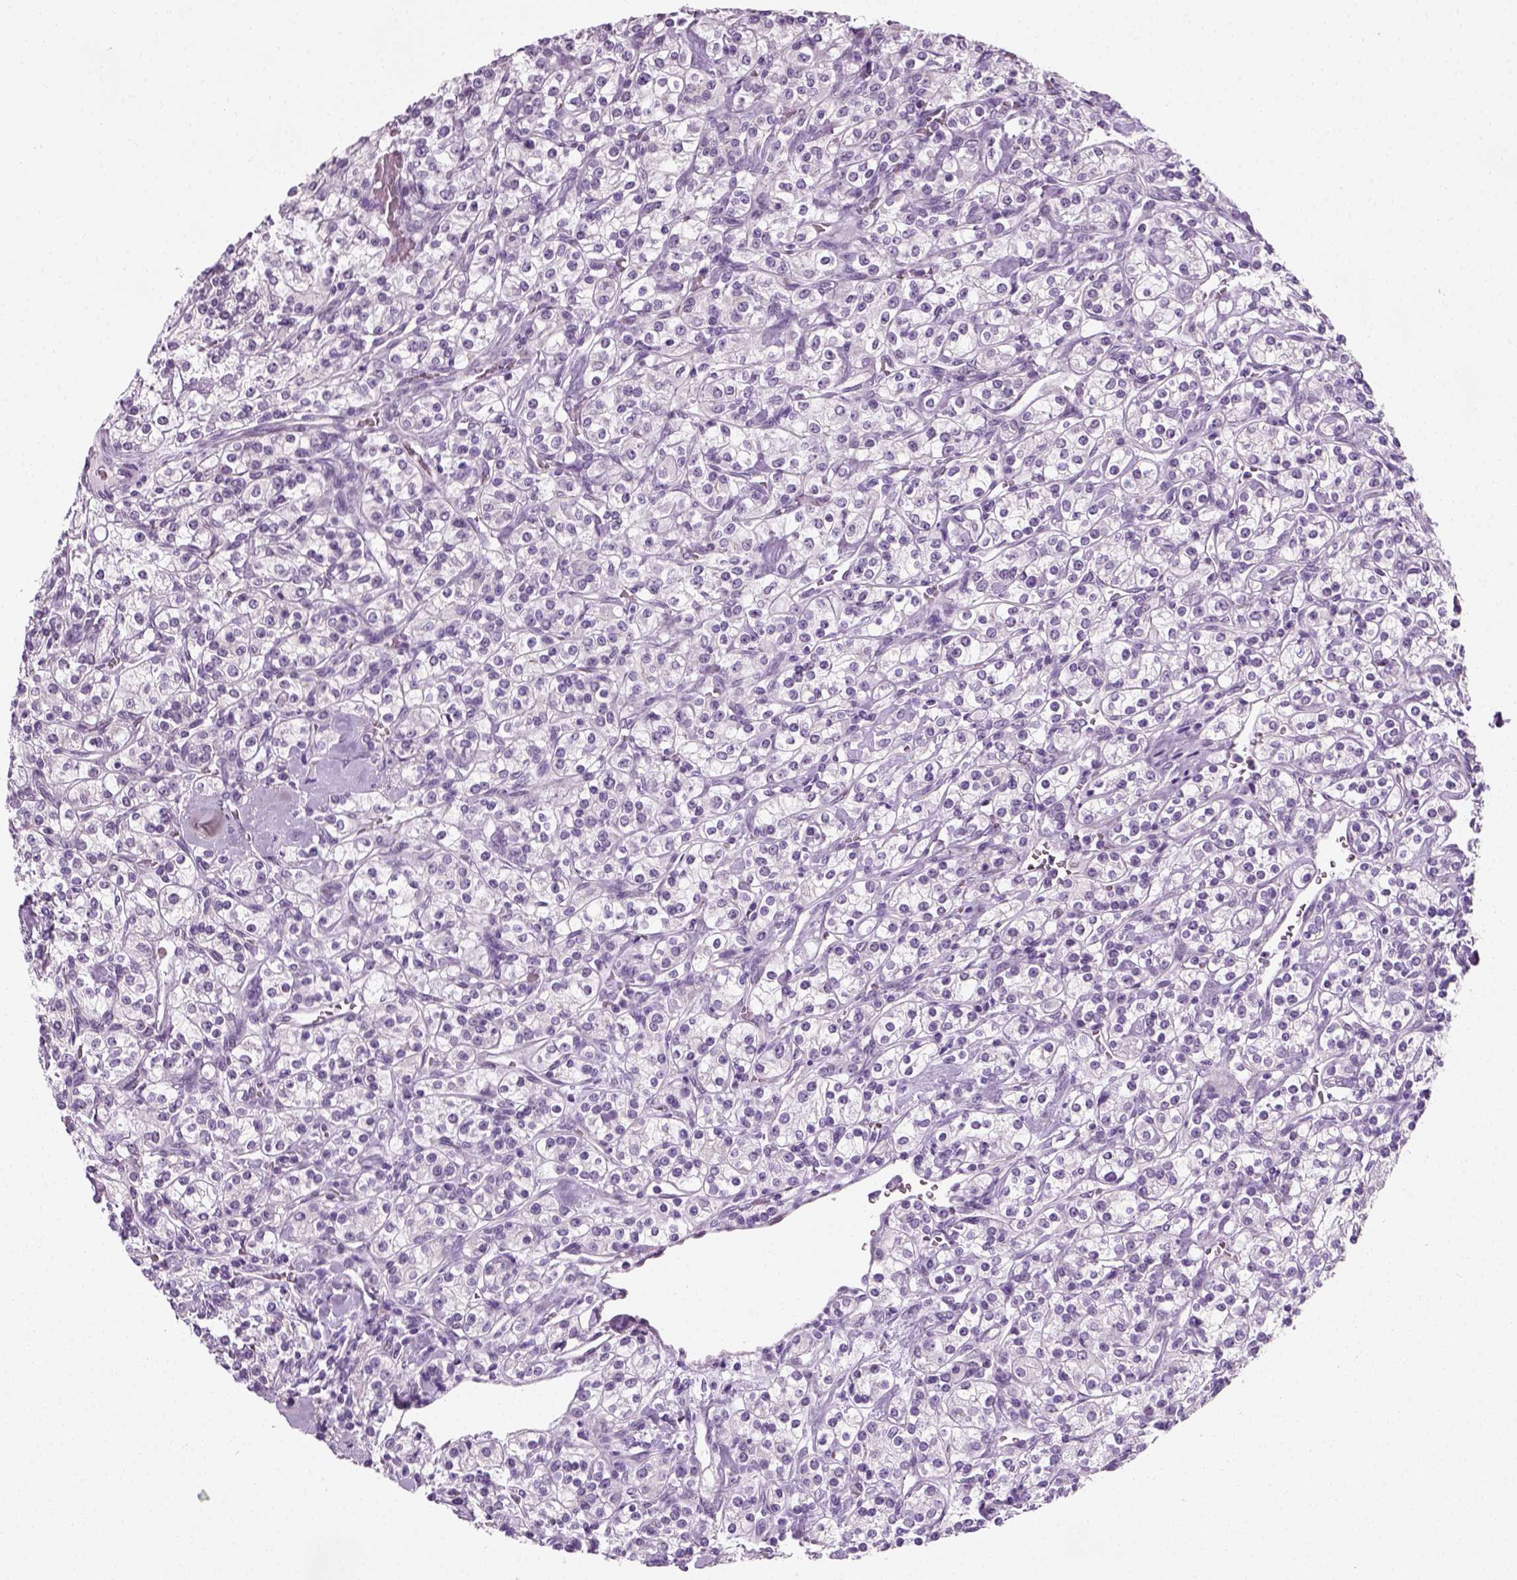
{"staining": {"intensity": "negative", "quantity": "none", "location": "none"}, "tissue": "renal cancer", "cell_type": "Tumor cells", "image_type": "cancer", "snomed": [{"axis": "morphology", "description": "Adenocarcinoma, NOS"}, {"axis": "topography", "description": "Kidney"}], "caption": "Tumor cells show no significant protein positivity in adenocarcinoma (renal).", "gene": "SPATA31E1", "patient": {"sex": "male", "age": 77}}